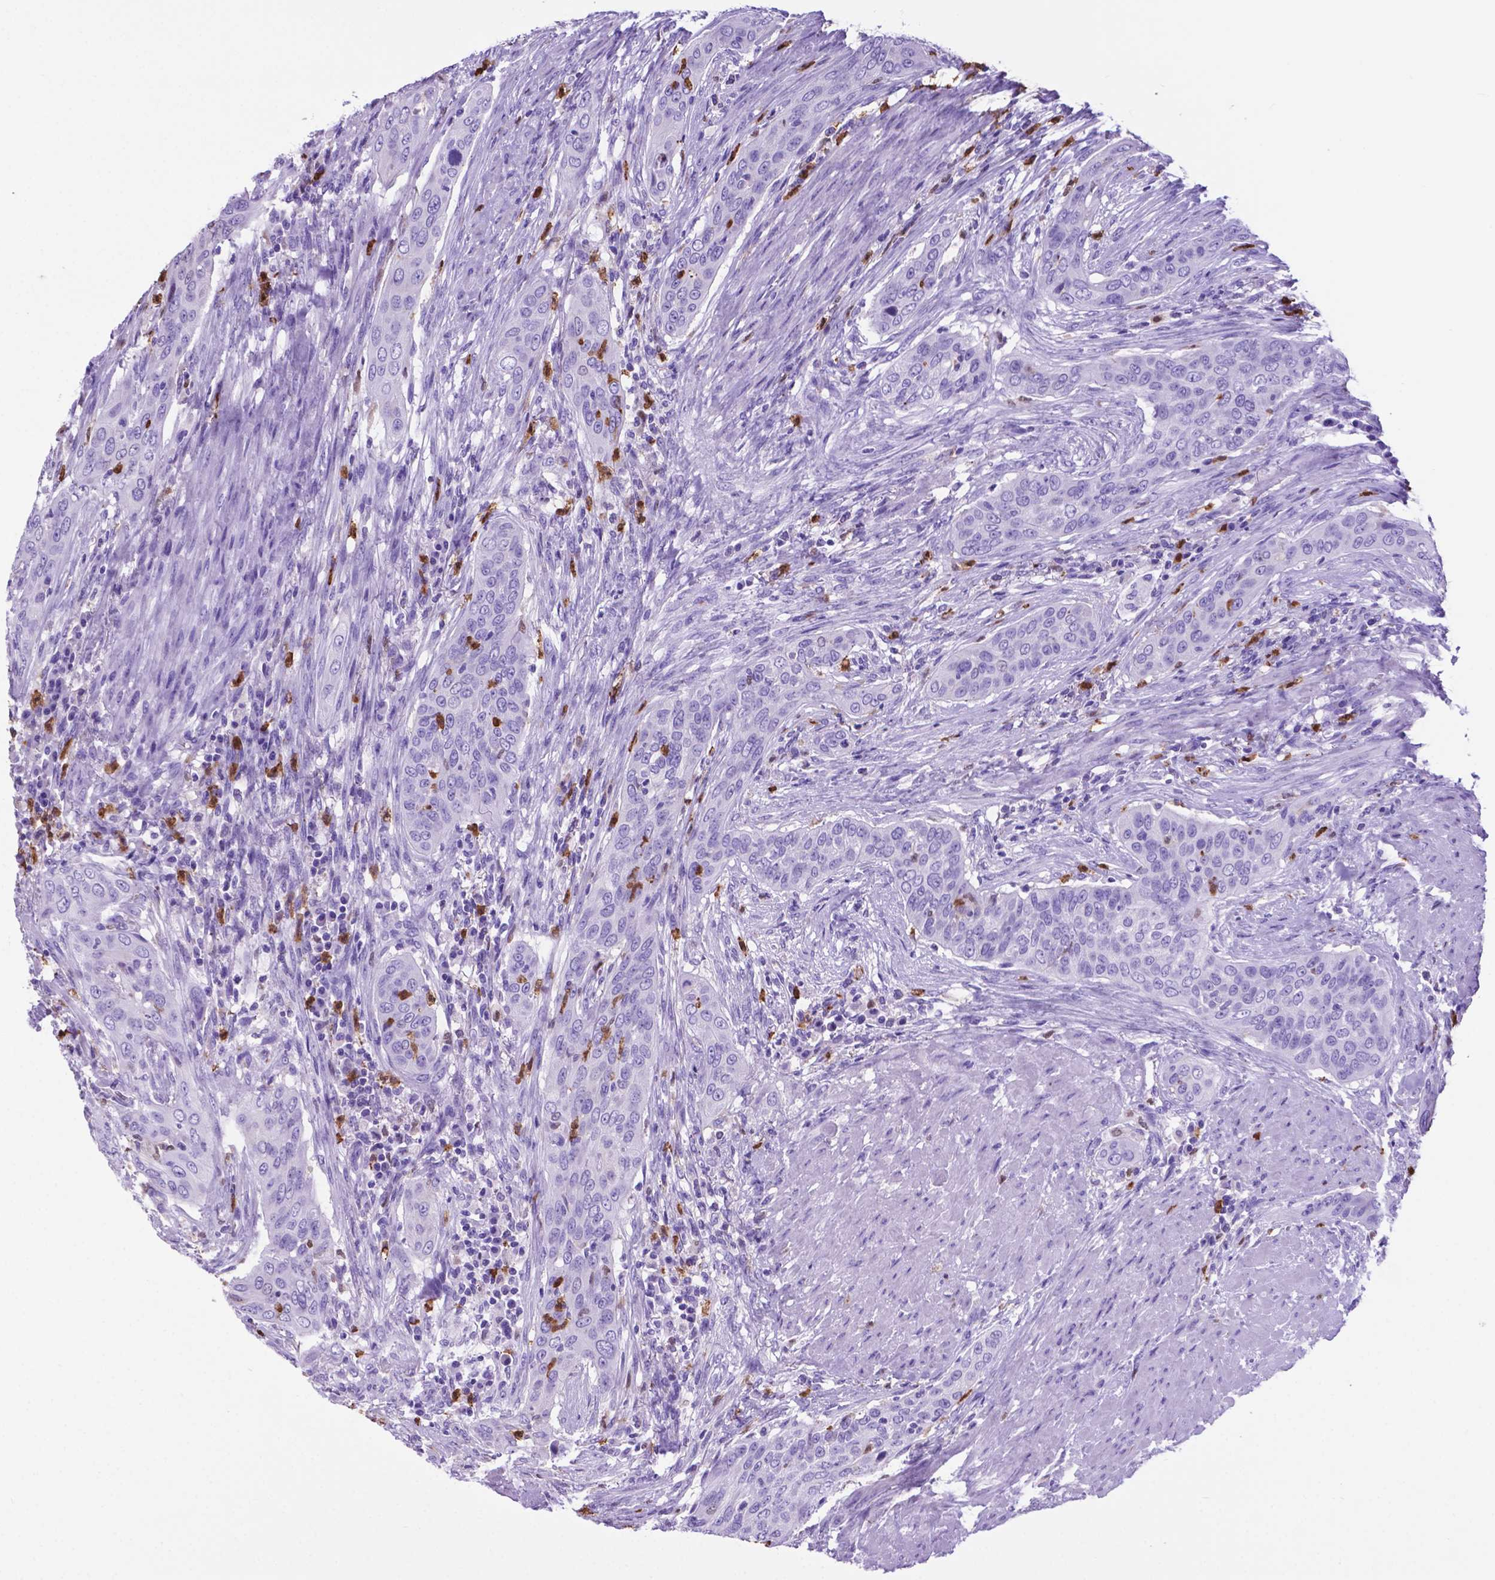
{"staining": {"intensity": "negative", "quantity": "none", "location": "none"}, "tissue": "urothelial cancer", "cell_type": "Tumor cells", "image_type": "cancer", "snomed": [{"axis": "morphology", "description": "Urothelial carcinoma, High grade"}, {"axis": "topography", "description": "Urinary bladder"}], "caption": "Immunohistochemistry micrograph of neoplastic tissue: urothelial cancer stained with DAB reveals no significant protein staining in tumor cells.", "gene": "LZTR1", "patient": {"sex": "male", "age": 82}}